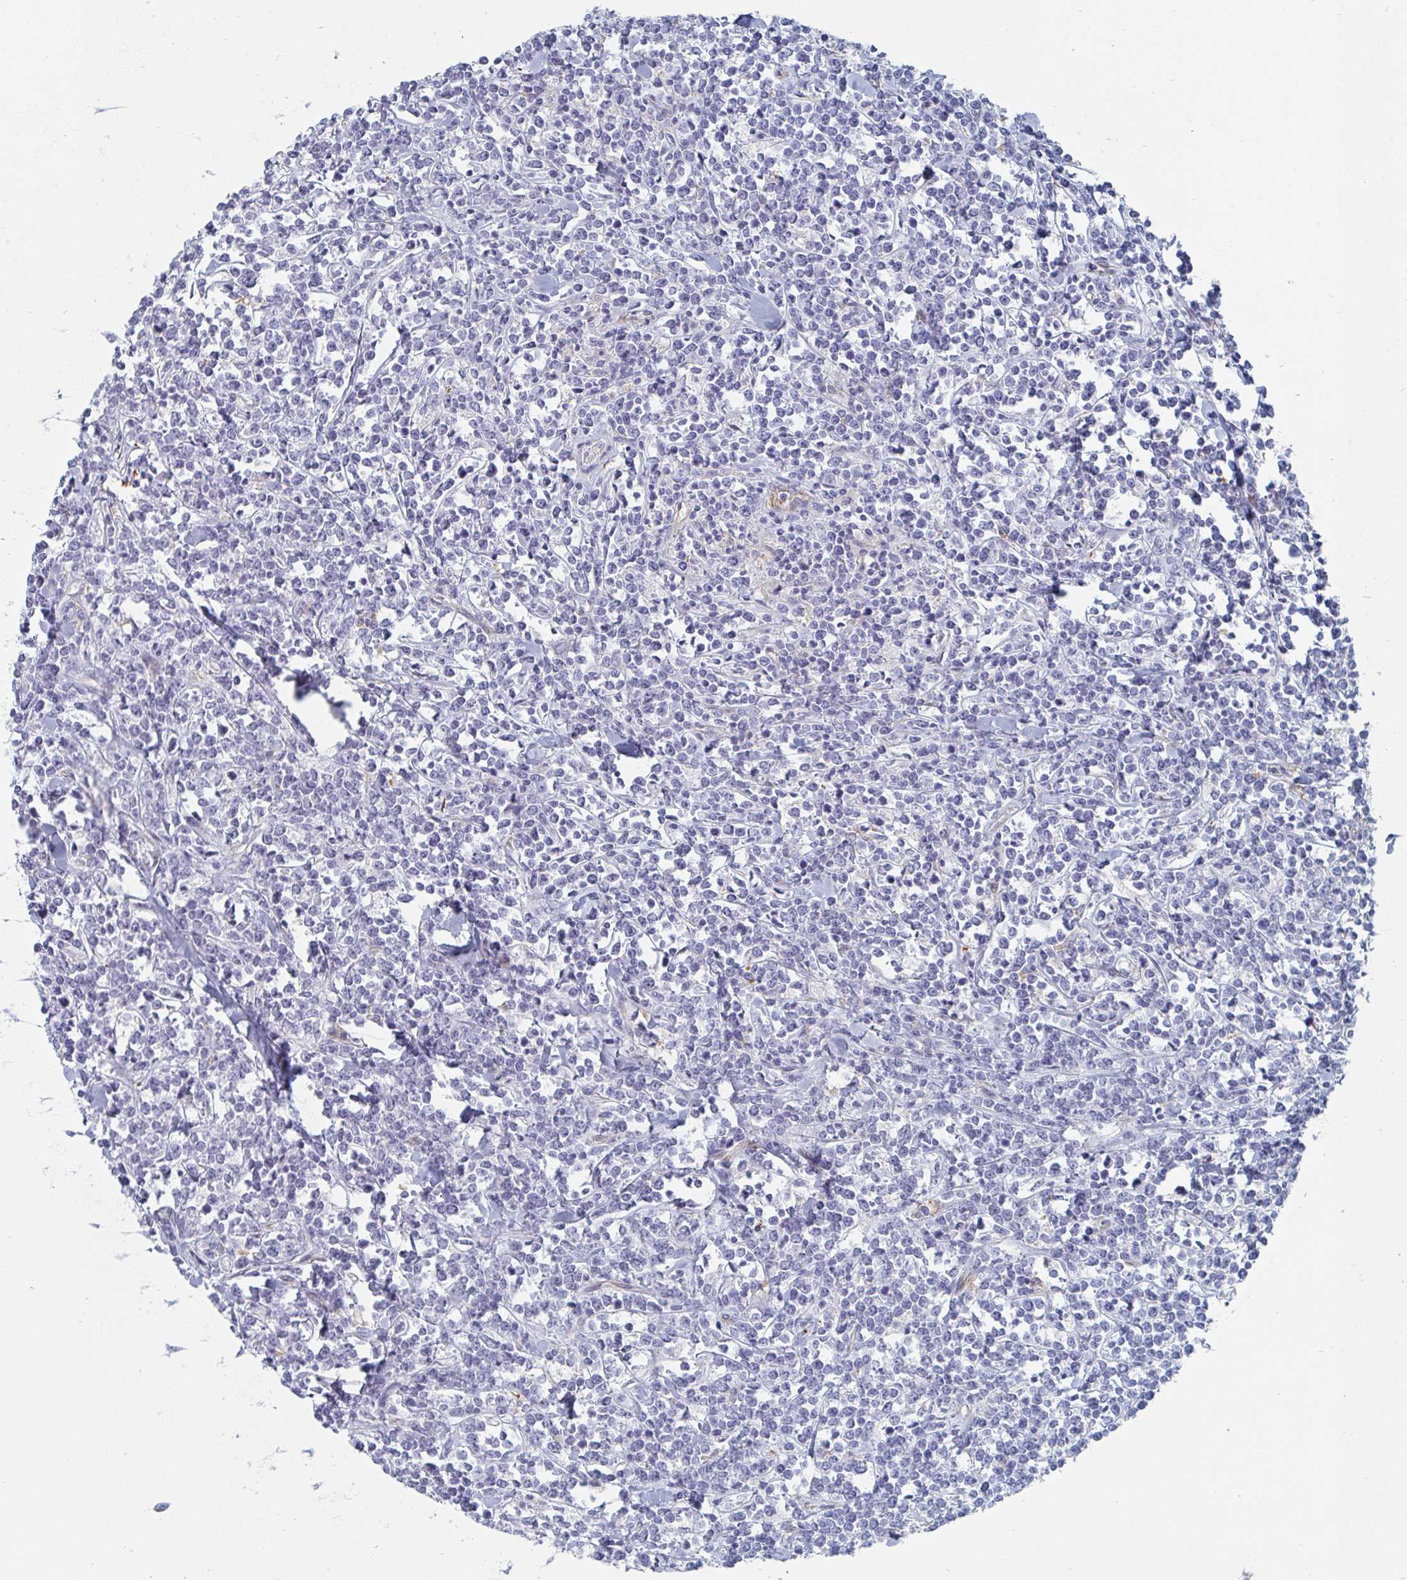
{"staining": {"intensity": "negative", "quantity": "none", "location": "none"}, "tissue": "lymphoma", "cell_type": "Tumor cells", "image_type": "cancer", "snomed": [{"axis": "morphology", "description": "Malignant lymphoma, non-Hodgkin's type, High grade"}, {"axis": "topography", "description": "Small intestine"}, {"axis": "topography", "description": "Colon"}], "caption": "IHC of human malignant lymphoma, non-Hodgkin's type (high-grade) shows no staining in tumor cells. The staining is performed using DAB brown chromogen with nuclei counter-stained in using hematoxylin.", "gene": "DAB2", "patient": {"sex": "male", "age": 8}}